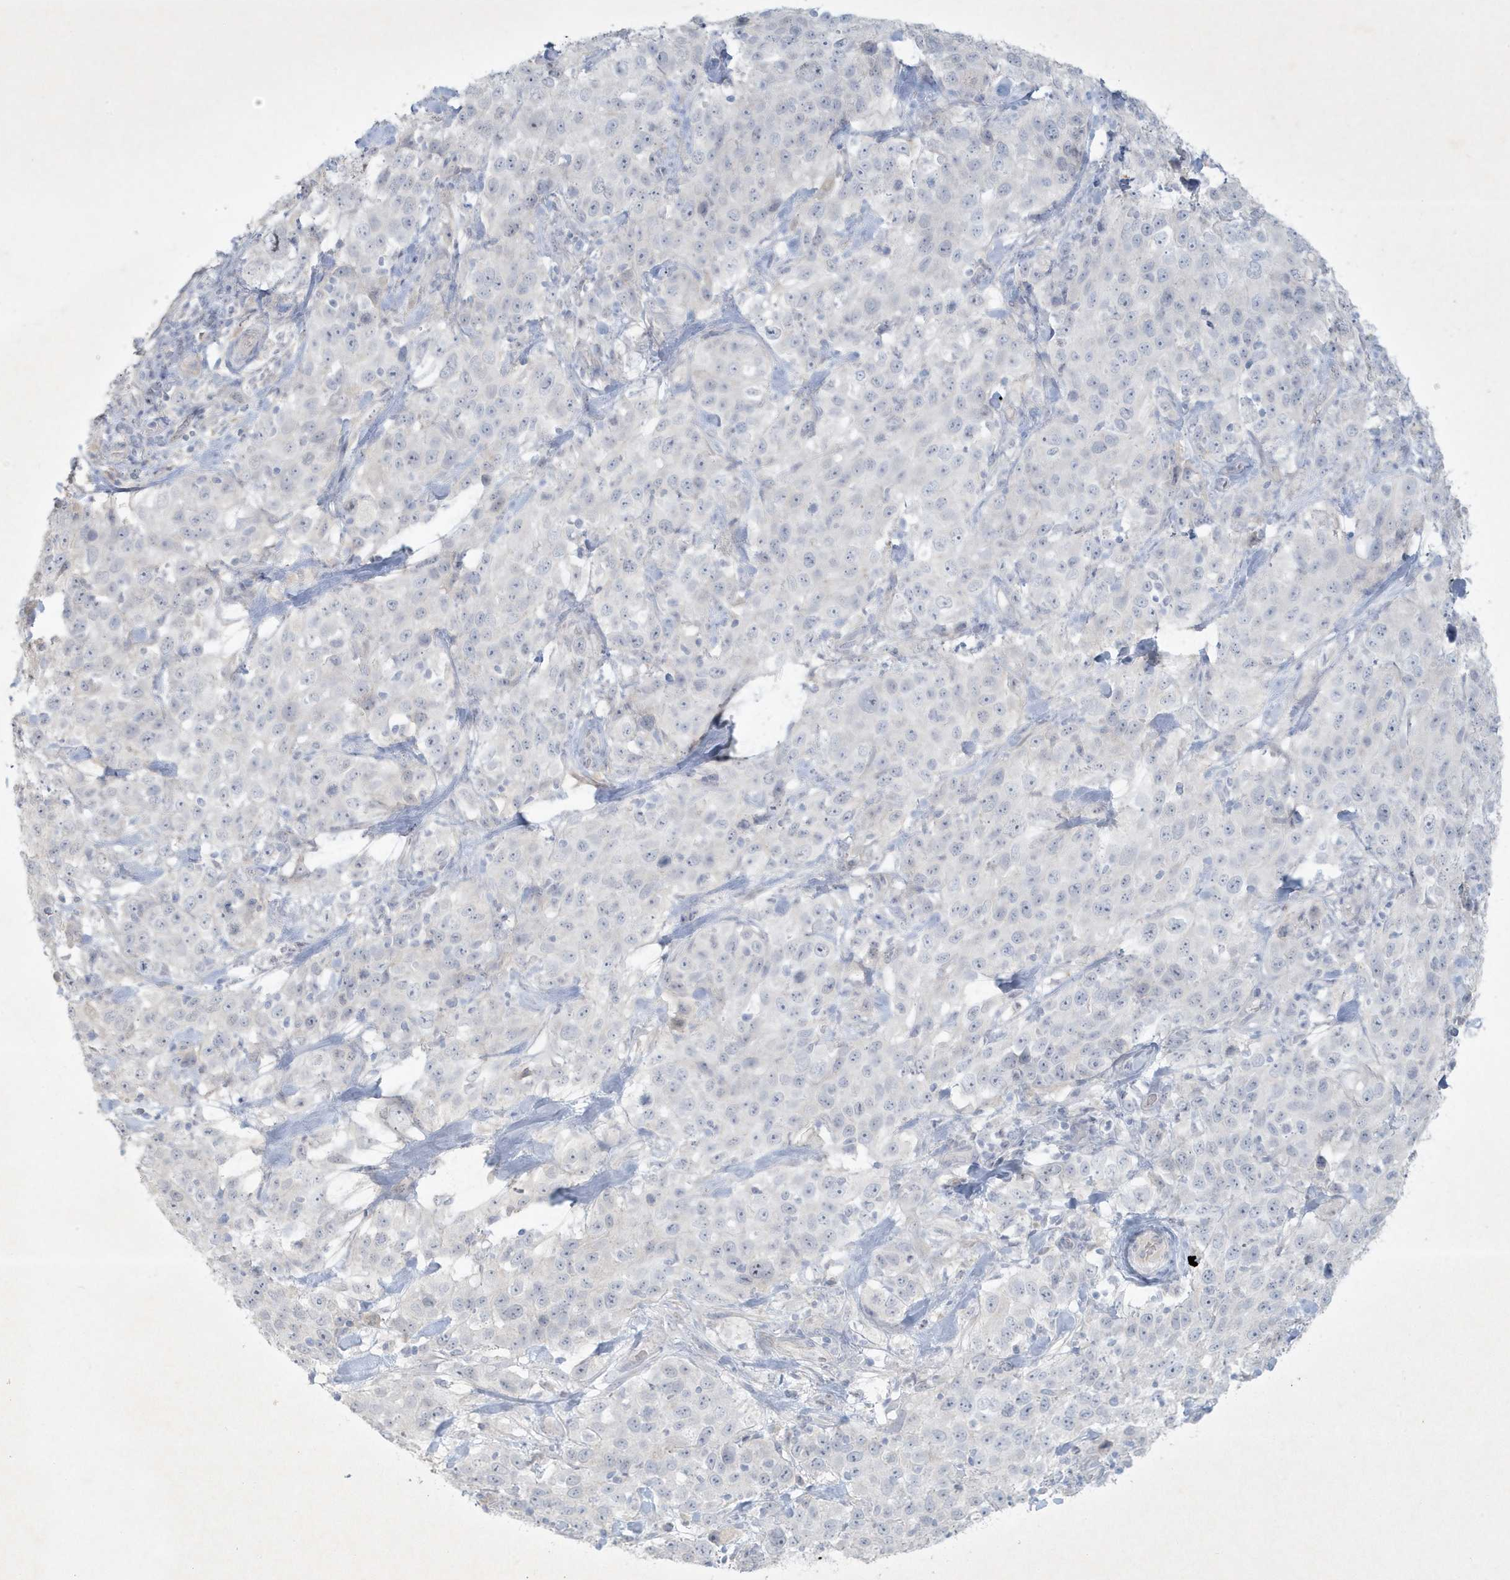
{"staining": {"intensity": "negative", "quantity": "none", "location": "none"}, "tissue": "stomach cancer", "cell_type": "Tumor cells", "image_type": "cancer", "snomed": [{"axis": "morphology", "description": "Normal tissue, NOS"}, {"axis": "morphology", "description": "Adenocarcinoma, NOS"}, {"axis": "topography", "description": "Lymph node"}, {"axis": "topography", "description": "Stomach"}], "caption": "The micrograph shows no significant staining in tumor cells of stomach cancer.", "gene": "CCDC24", "patient": {"sex": "male", "age": 48}}